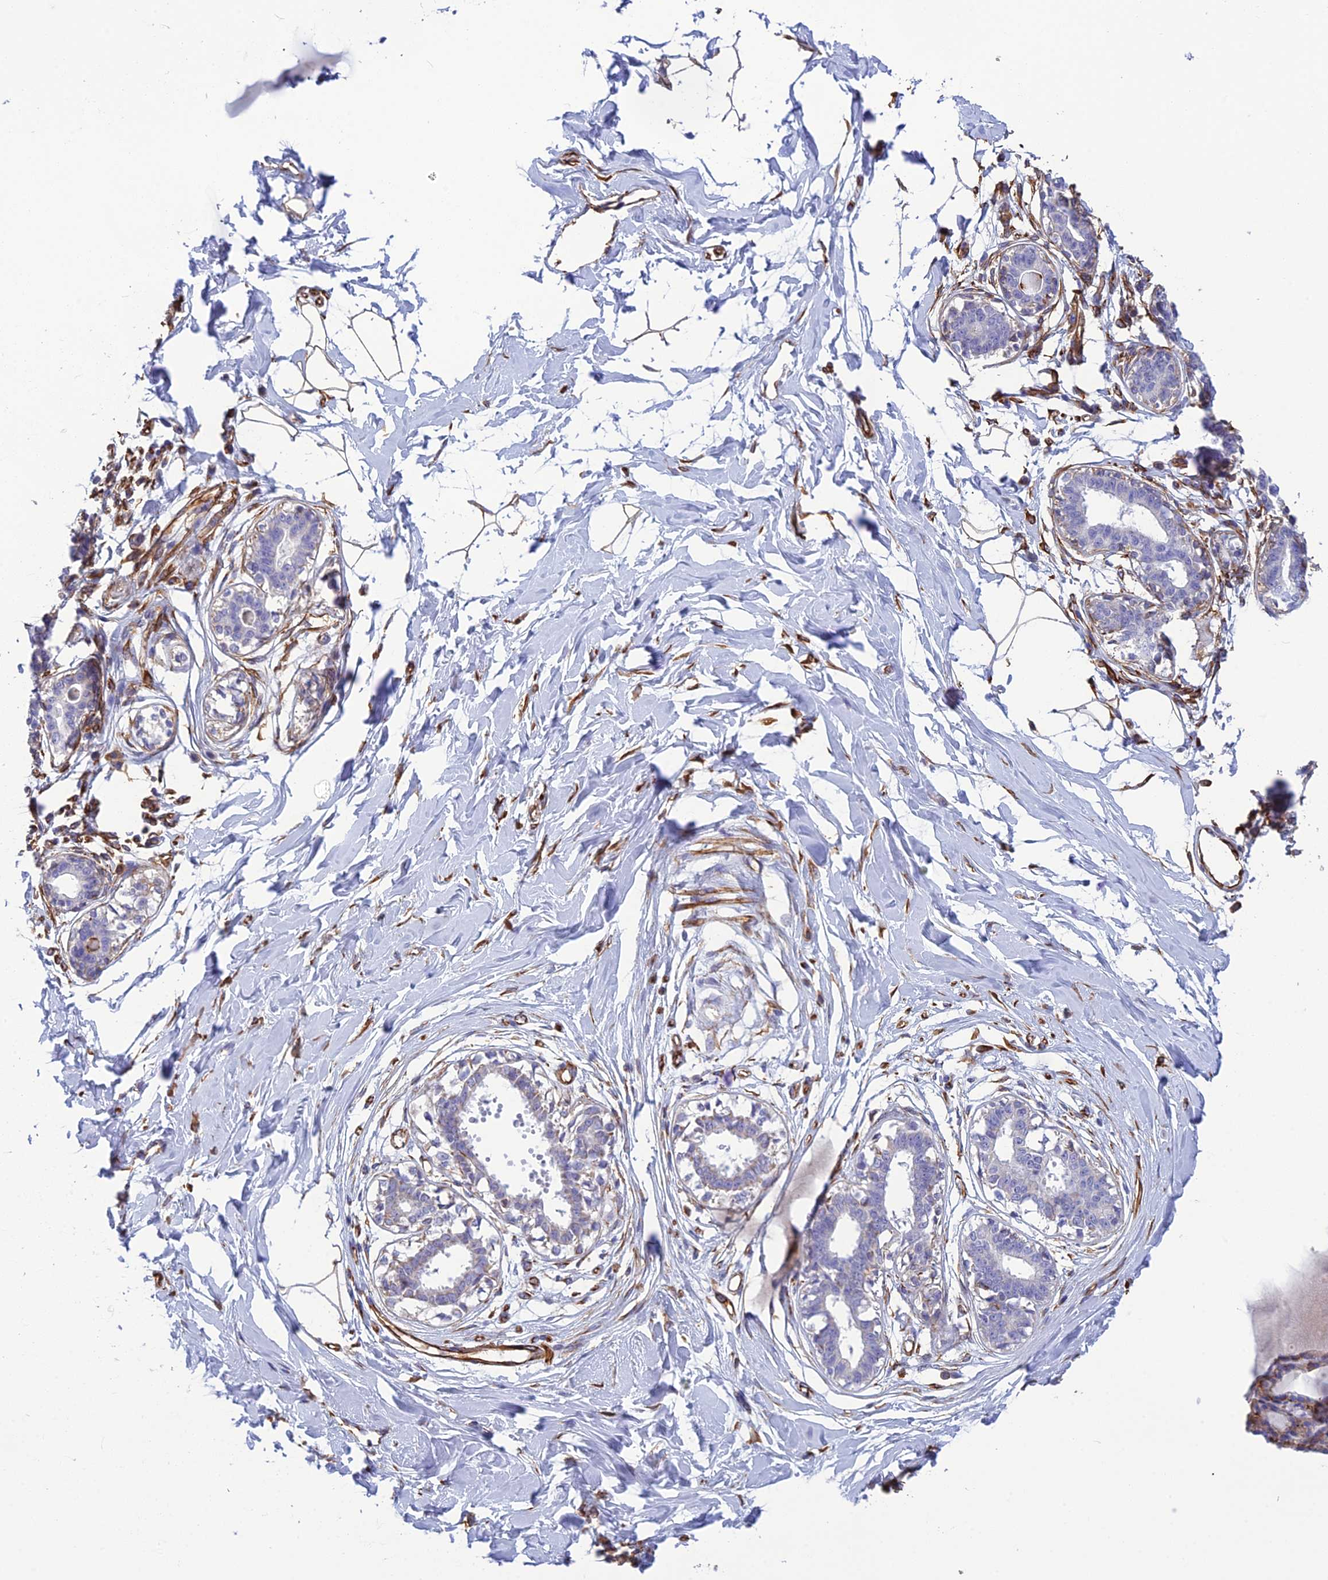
{"staining": {"intensity": "moderate", "quantity": ">75%", "location": "cytoplasmic/membranous"}, "tissue": "breast", "cell_type": "Adipocytes", "image_type": "normal", "snomed": [{"axis": "morphology", "description": "Normal tissue, NOS"}, {"axis": "topography", "description": "Breast"}], "caption": "Moderate cytoplasmic/membranous positivity for a protein is appreciated in about >75% of adipocytes of benign breast using immunohistochemistry.", "gene": "FBXL20", "patient": {"sex": "female", "age": 45}}